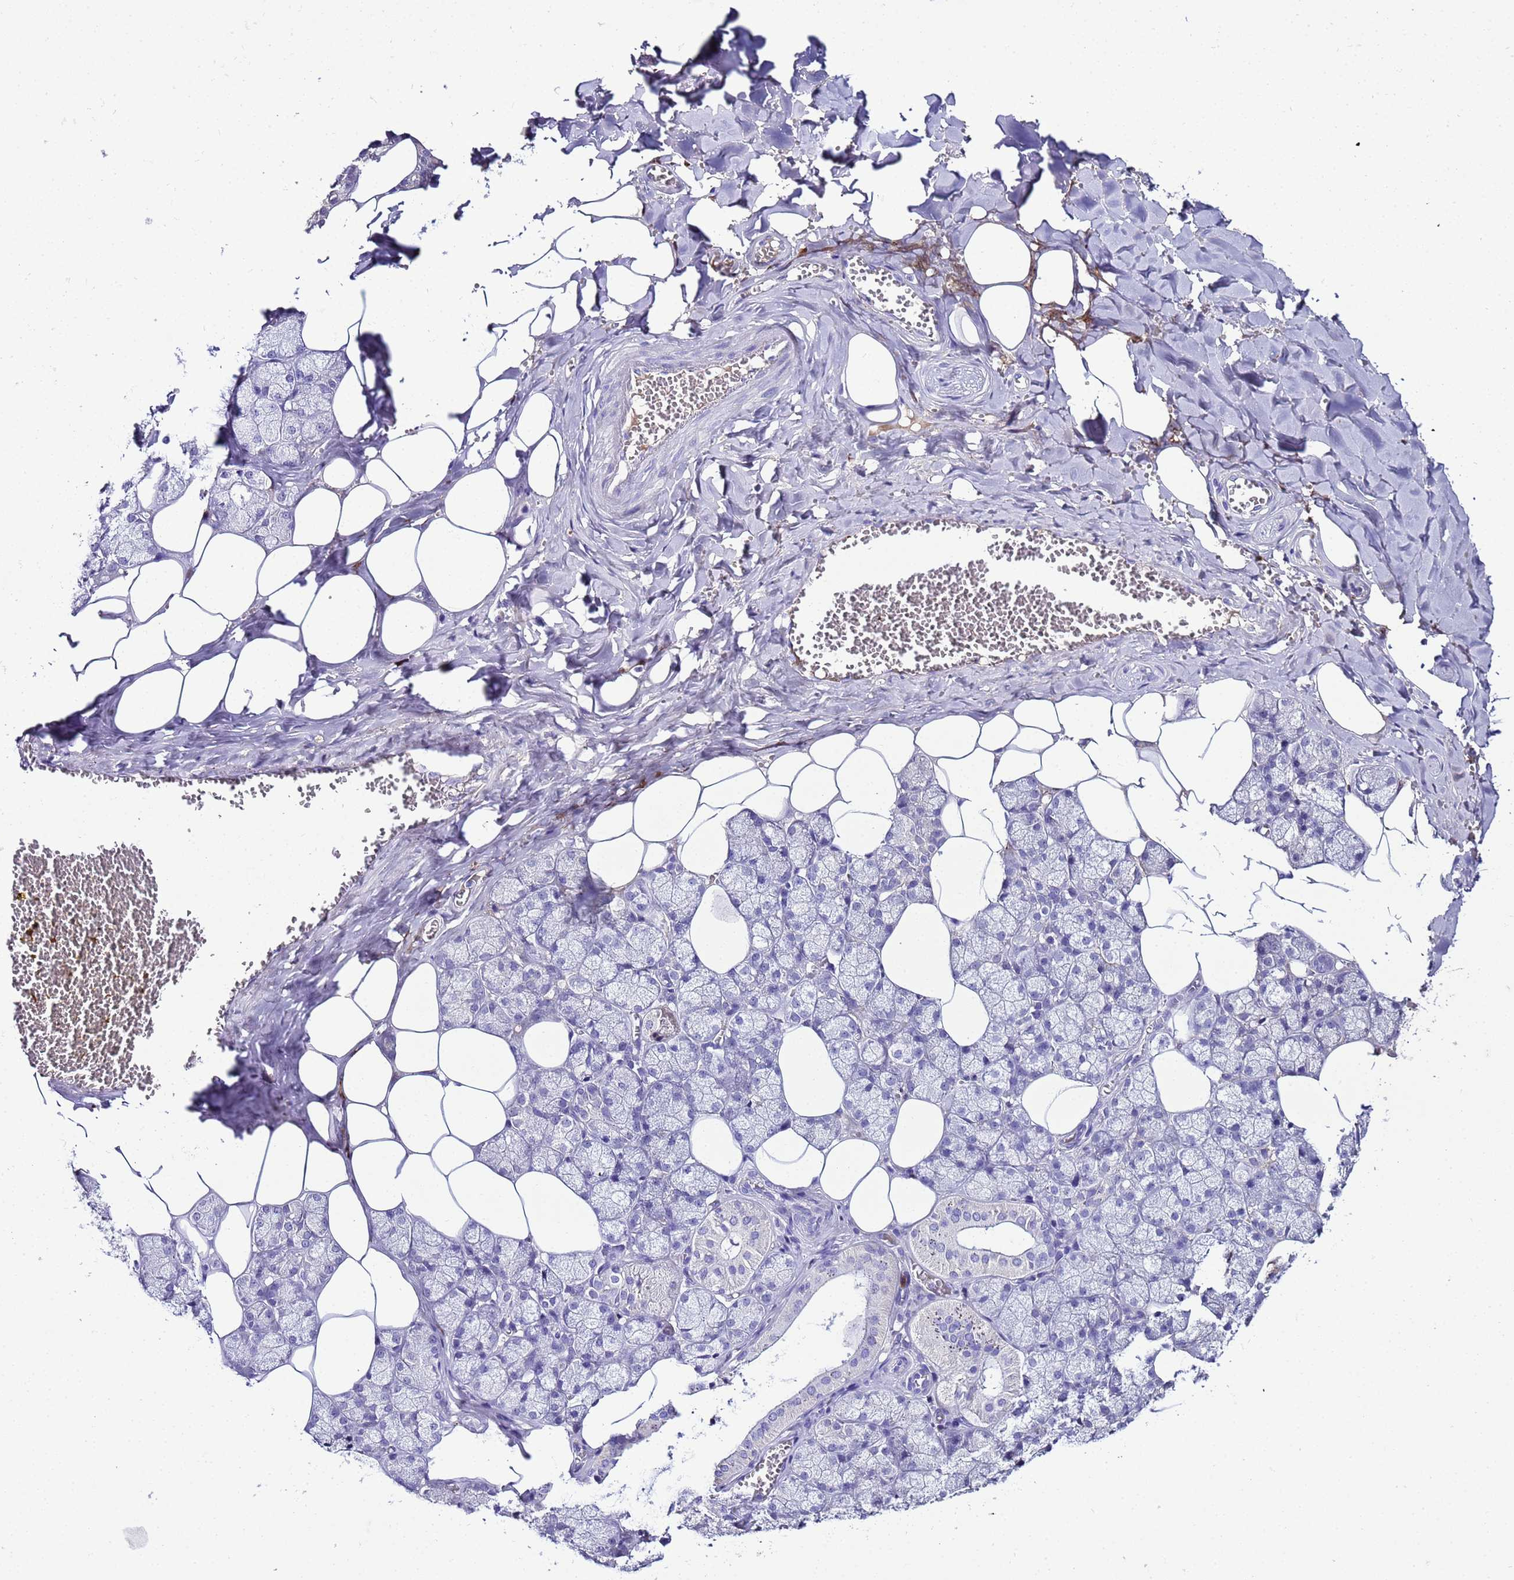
{"staining": {"intensity": "negative", "quantity": "none", "location": "none"}, "tissue": "salivary gland", "cell_type": "Glandular cells", "image_type": "normal", "snomed": [{"axis": "morphology", "description": "Normal tissue, NOS"}, {"axis": "topography", "description": "Salivary gland"}], "caption": "A histopathology image of salivary gland stained for a protein exhibits no brown staining in glandular cells. (Immunohistochemistry (ihc), brightfield microscopy, high magnification).", "gene": "CFHR1", "patient": {"sex": "male", "age": 62}}